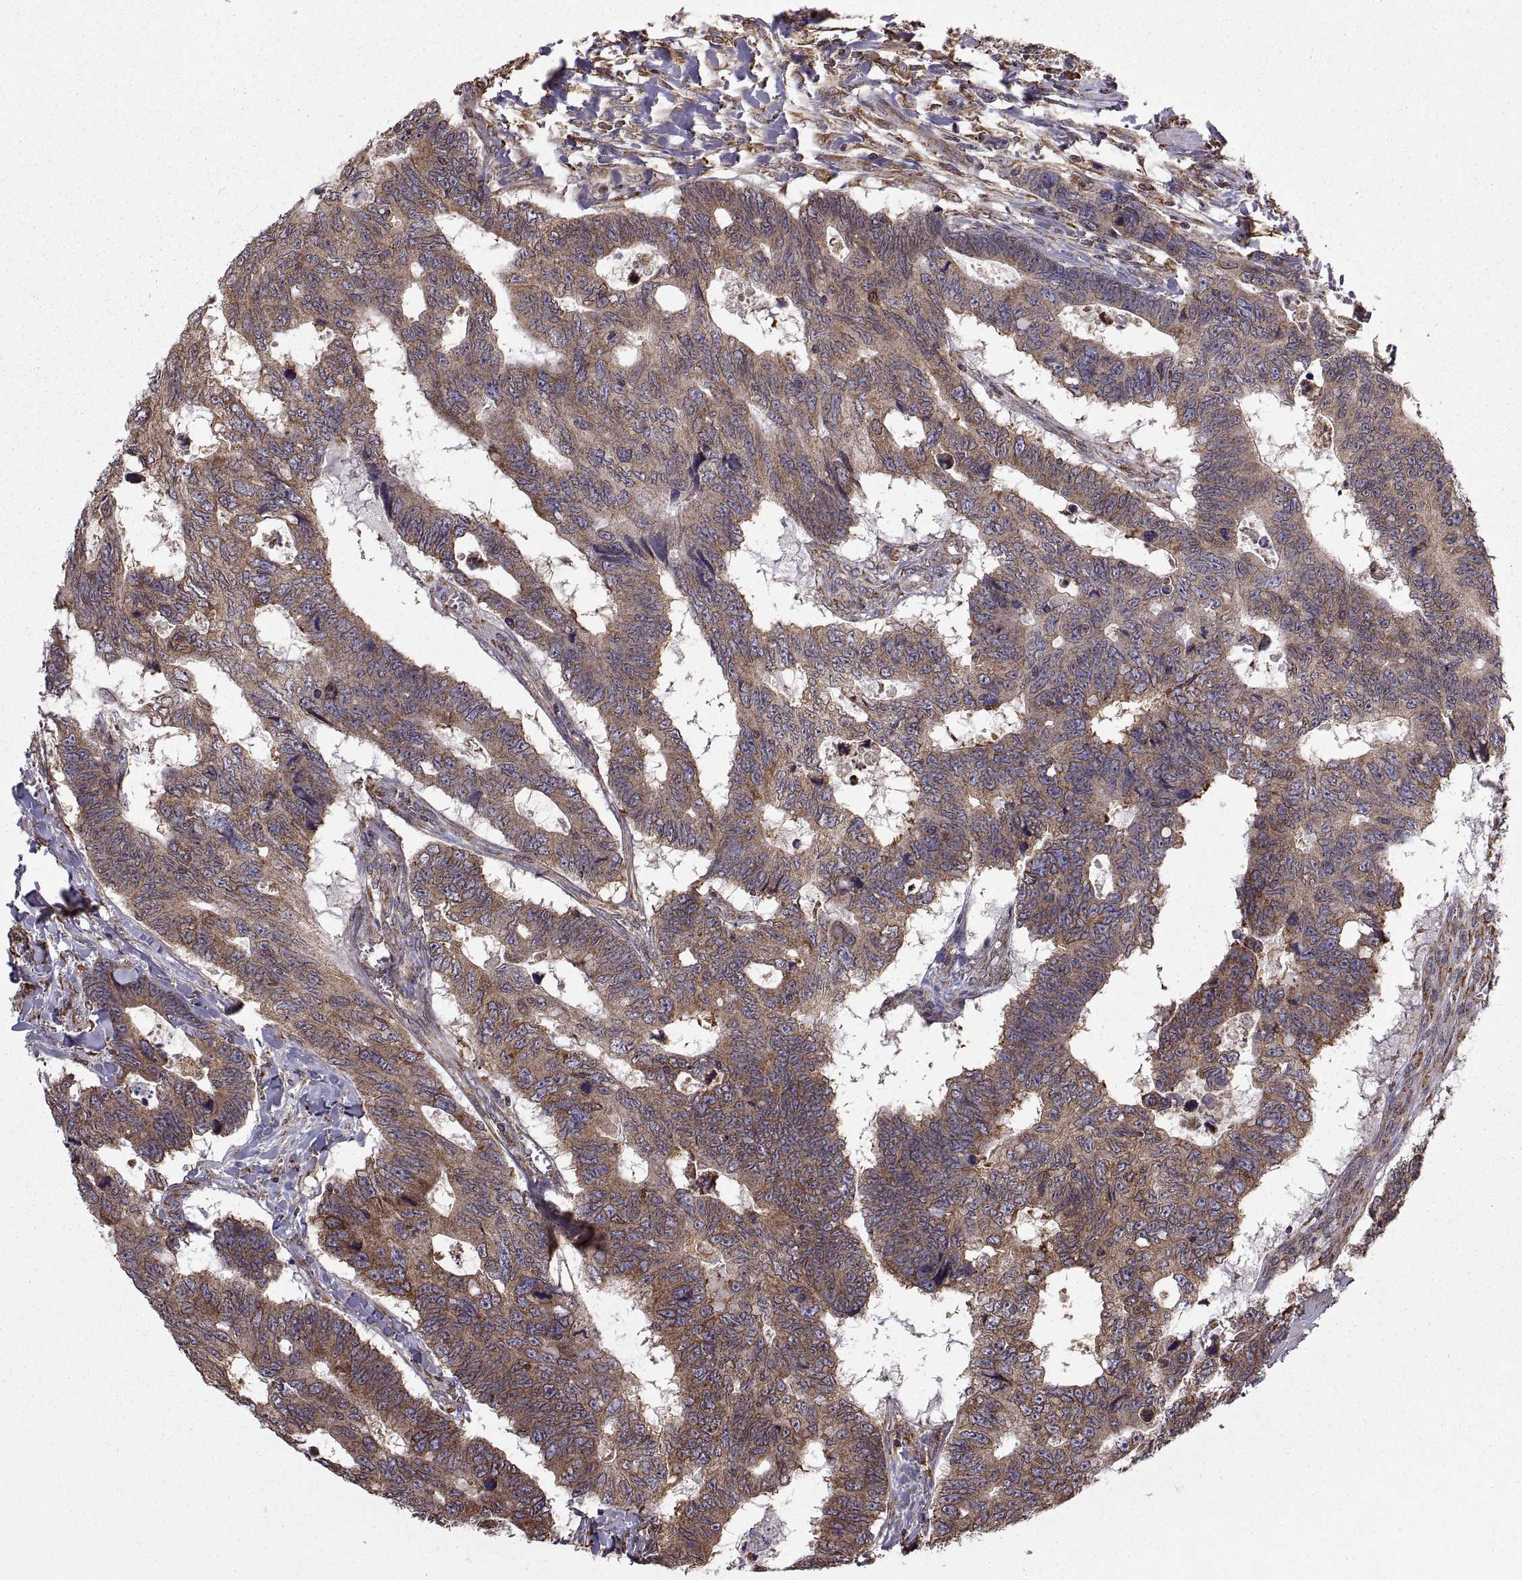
{"staining": {"intensity": "moderate", "quantity": ">75%", "location": "cytoplasmic/membranous"}, "tissue": "colorectal cancer", "cell_type": "Tumor cells", "image_type": "cancer", "snomed": [{"axis": "morphology", "description": "Adenocarcinoma, NOS"}, {"axis": "topography", "description": "Colon"}], "caption": "Protein expression analysis of human adenocarcinoma (colorectal) reveals moderate cytoplasmic/membranous expression in about >75% of tumor cells.", "gene": "PDIA3", "patient": {"sex": "female", "age": 77}}